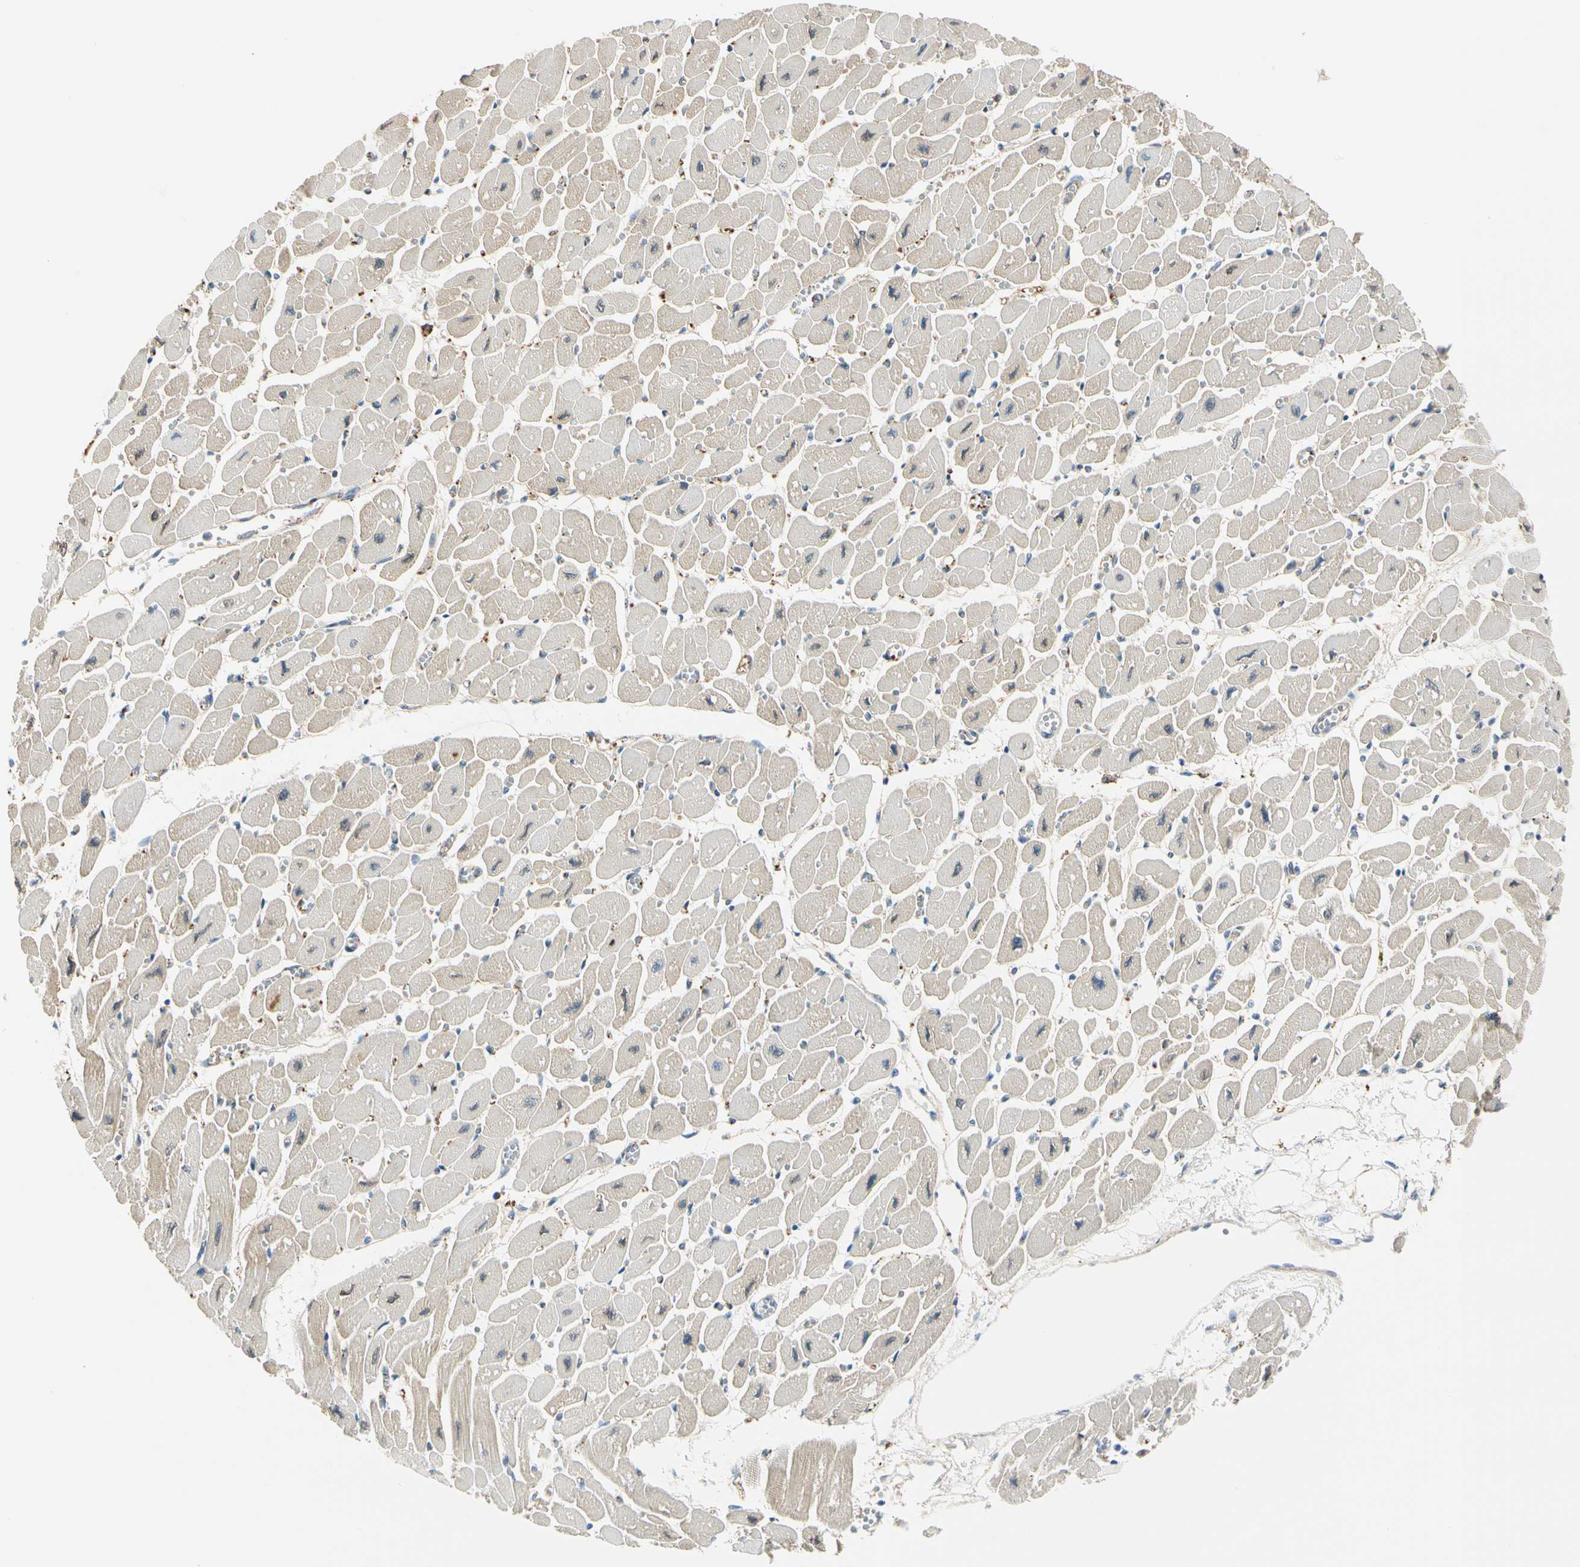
{"staining": {"intensity": "moderate", "quantity": "25%-75%", "location": "cytoplasmic/membranous"}, "tissue": "heart muscle", "cell_type": "Cardiomyocytes", "image_type": "normal", "snomed": [{"axis": "morphology", "description": "Normal tissue, NOS"}, {"axis": "topography", "description": "Heart"}], "caption": "Moderate cytoplasmic/membranous positivity for a protein is appreciated in about 25%-75% of cardiomyocytes of unremarkable heart muscle using immunohistochemistry (IHC).", "gene": "LAMB3", "patient": {"sex": "female", "age": 54}}